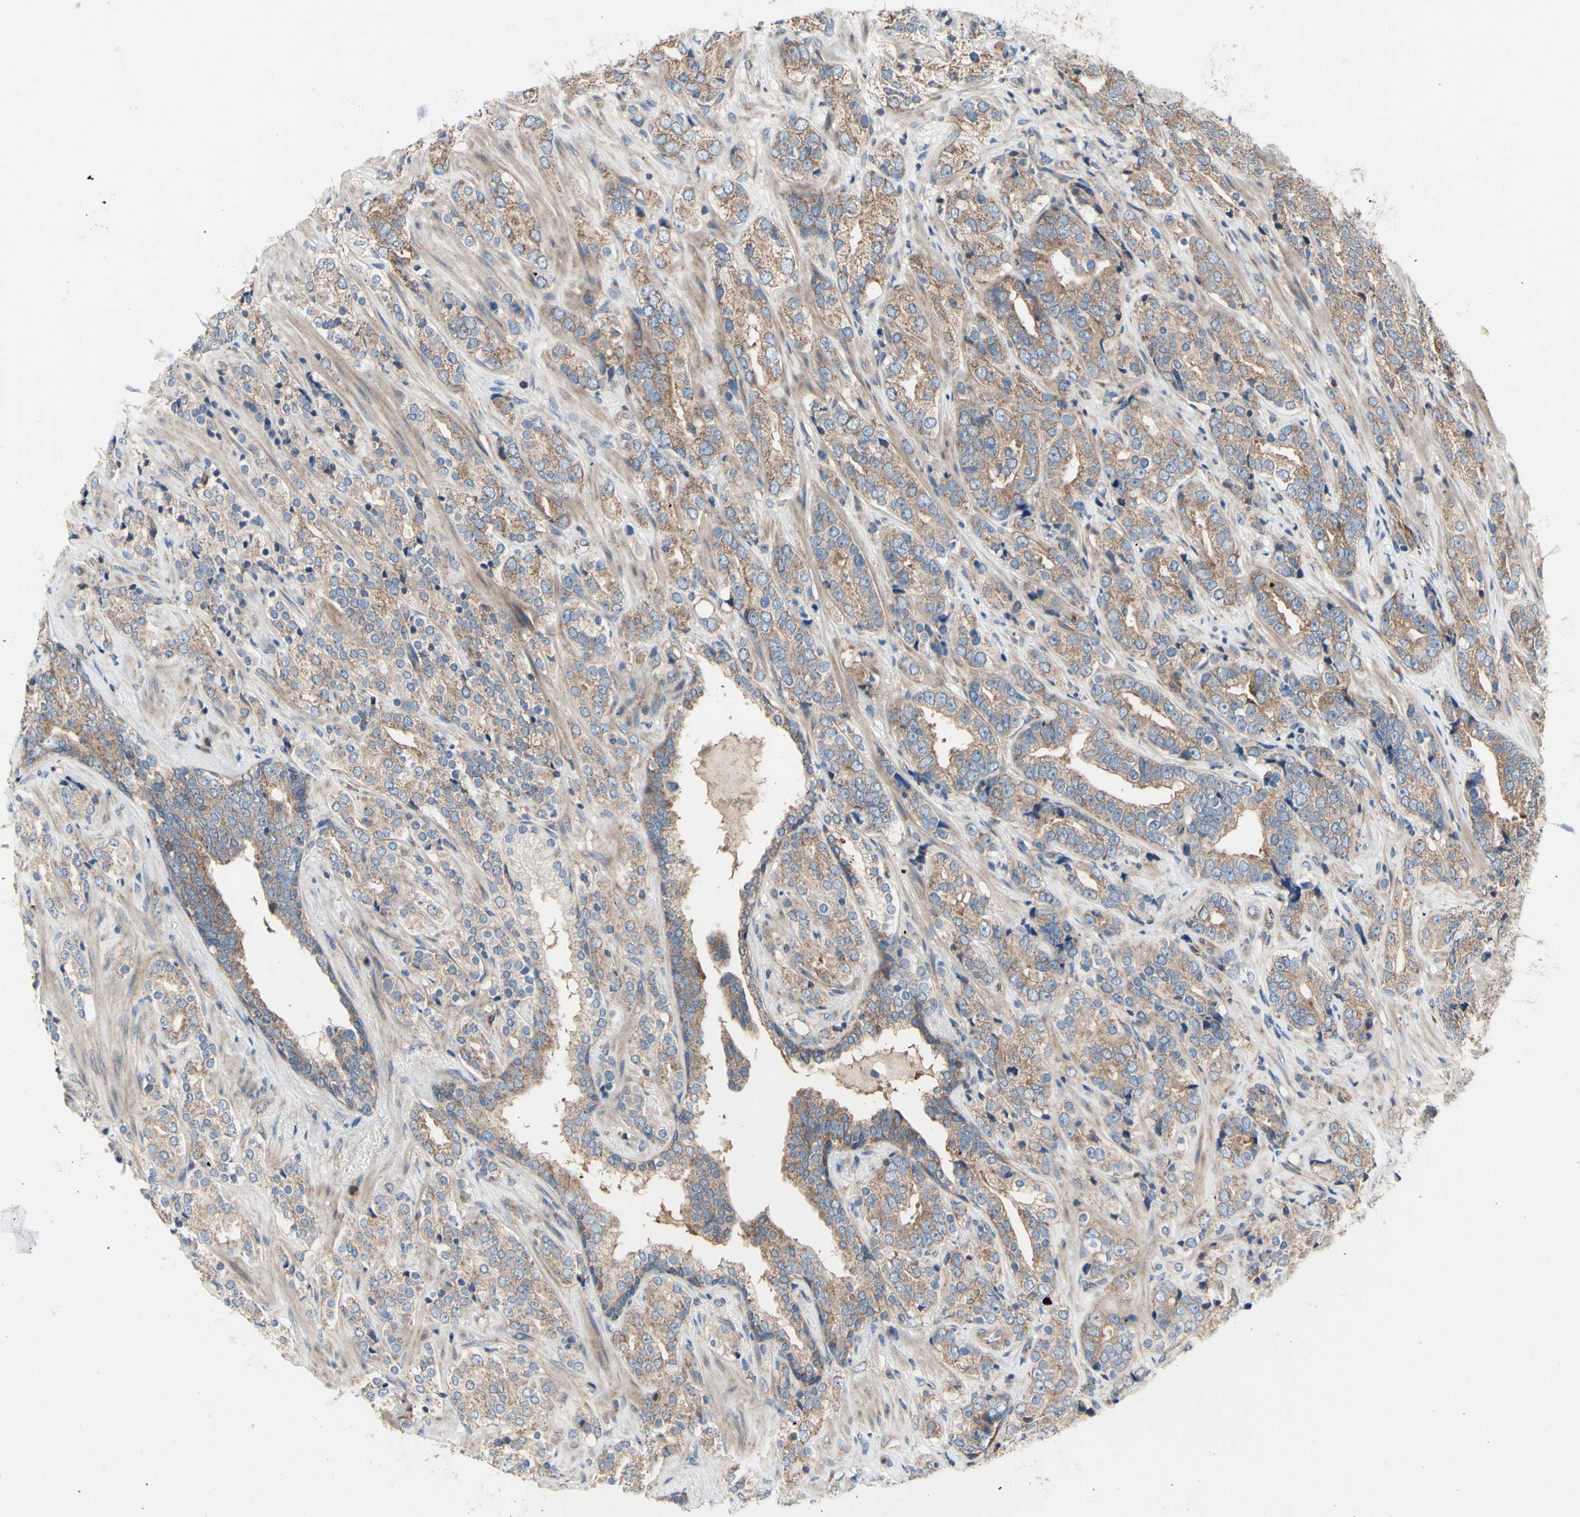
{"staining": {"intensity": "moderate", "quantity": ">75%", "location": "cytoplasmic/membranous"}, "tissue": "prostate cancer", "cell_type": "Tumor cells", "image_type": "cancer", "snomed": [{"axis": "morphology", "description": "Adenocarcinoma, High grade"}, {"axis": "topography", "description": "Prostate"}], "caption": "Immunohistochemical staining of prostate cancer (adenocarcinoma (high-grade)) reveals medium levels of moderate cytoplasmic/membranous expression in approximately >75% of tumor cells. The staining was performed using DAB (3,3'-diaminobenzidine) to visualize the protein expression in brown, while the nuclei were stained in blue with hematoxylin (Magnification: 20x).", "gene": "FMR1", "patient": {"sex": "male", "age": 71}}